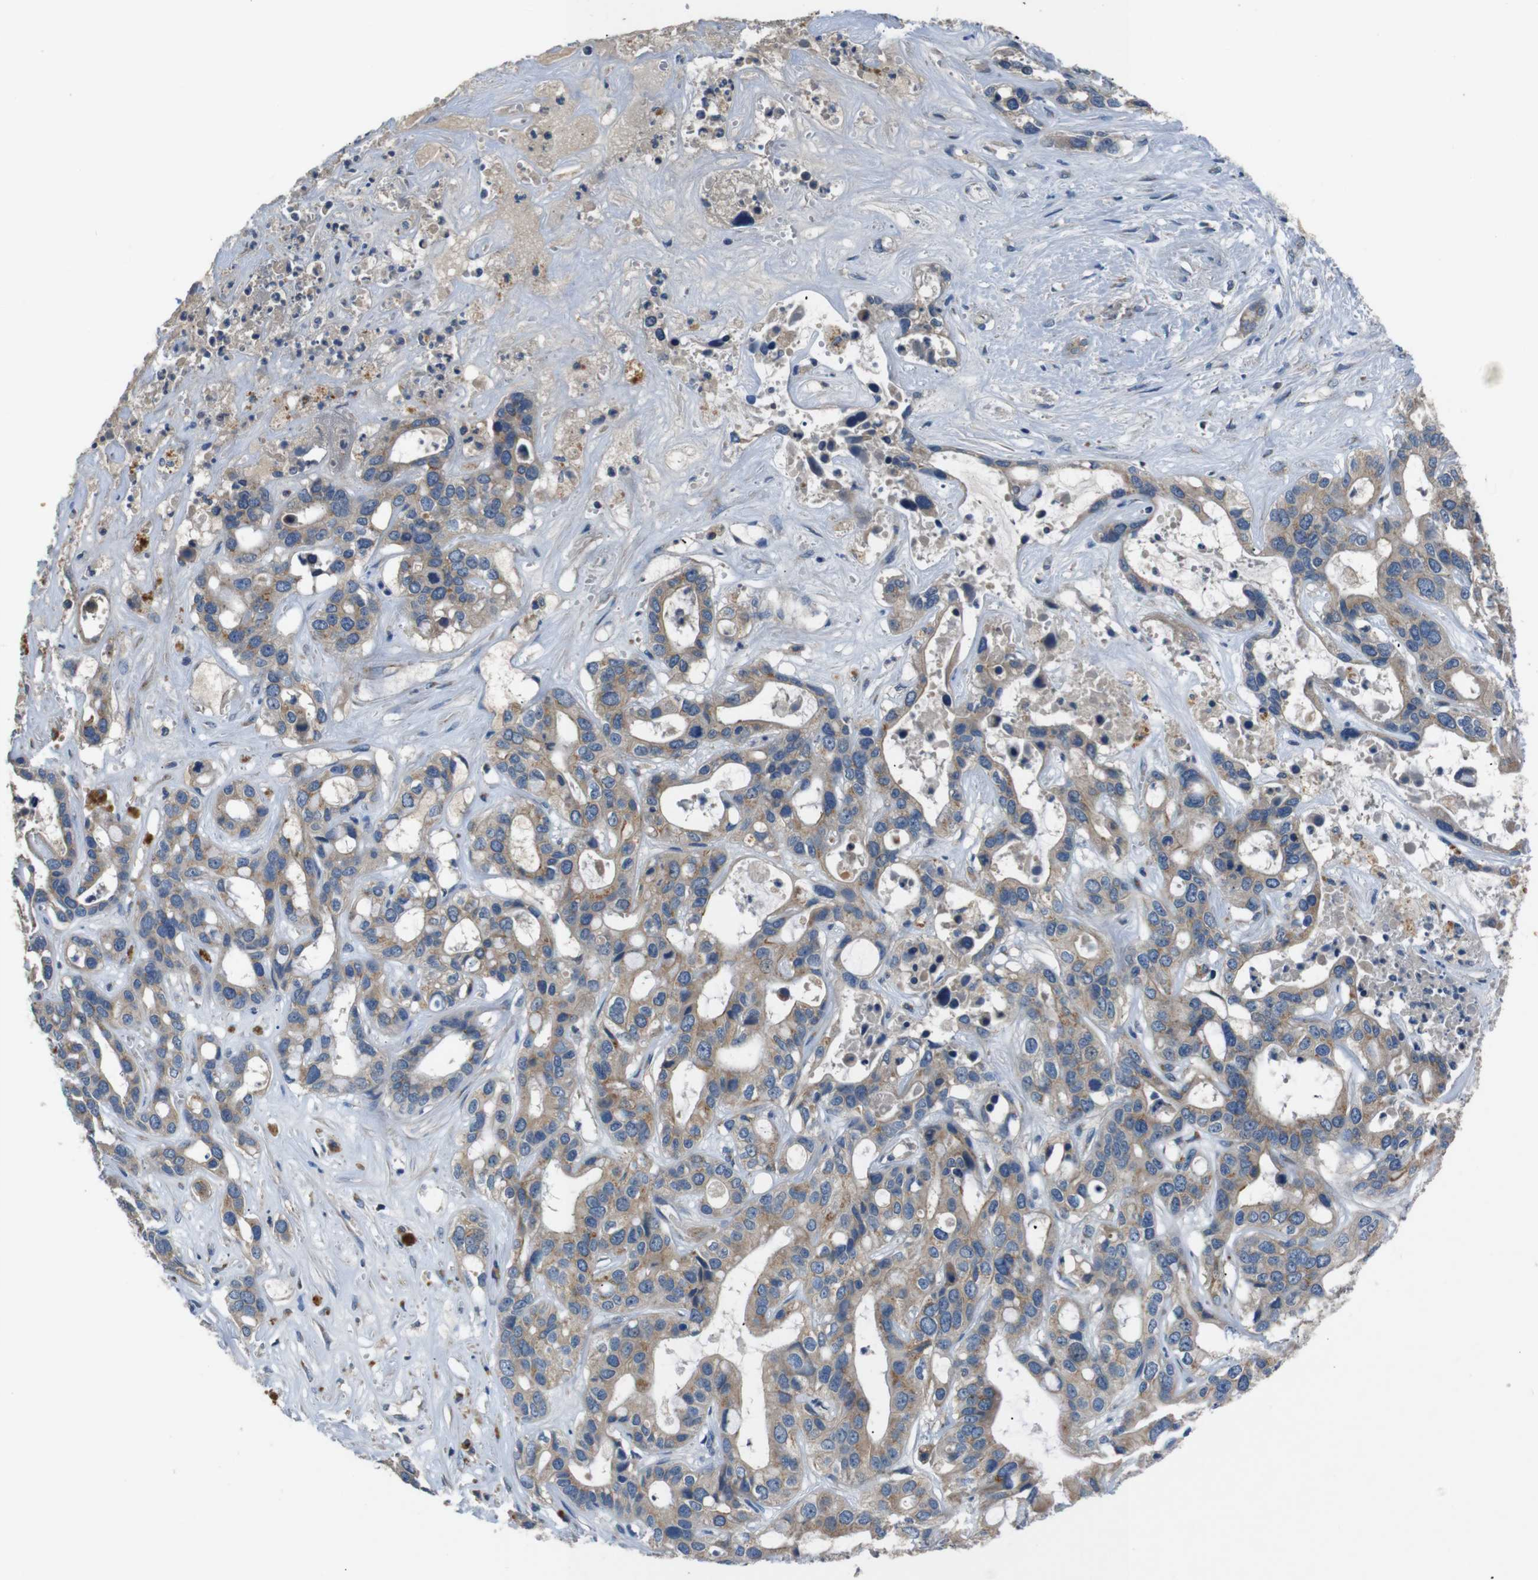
{"staining": {"intensity": "moderate", "quantity": ">75%", "location": "cytoplasmic/membranous"}, "tissue": "liver cancer", "cell_type": "Tumor cells", "image_type": "cancer", "snomed": [{"axis": "morphology", "description": "Cholangiocarcinoma"}, {"axis": "topography", "description": "Liver"}], "caption": "IHC of liver cancer exhibits medium levels of moderate cytoplasmic/membranous staining in about >75% of tumor cells.", "gene": "NETO2", "patient": {"sex": "female", "age": 65}}